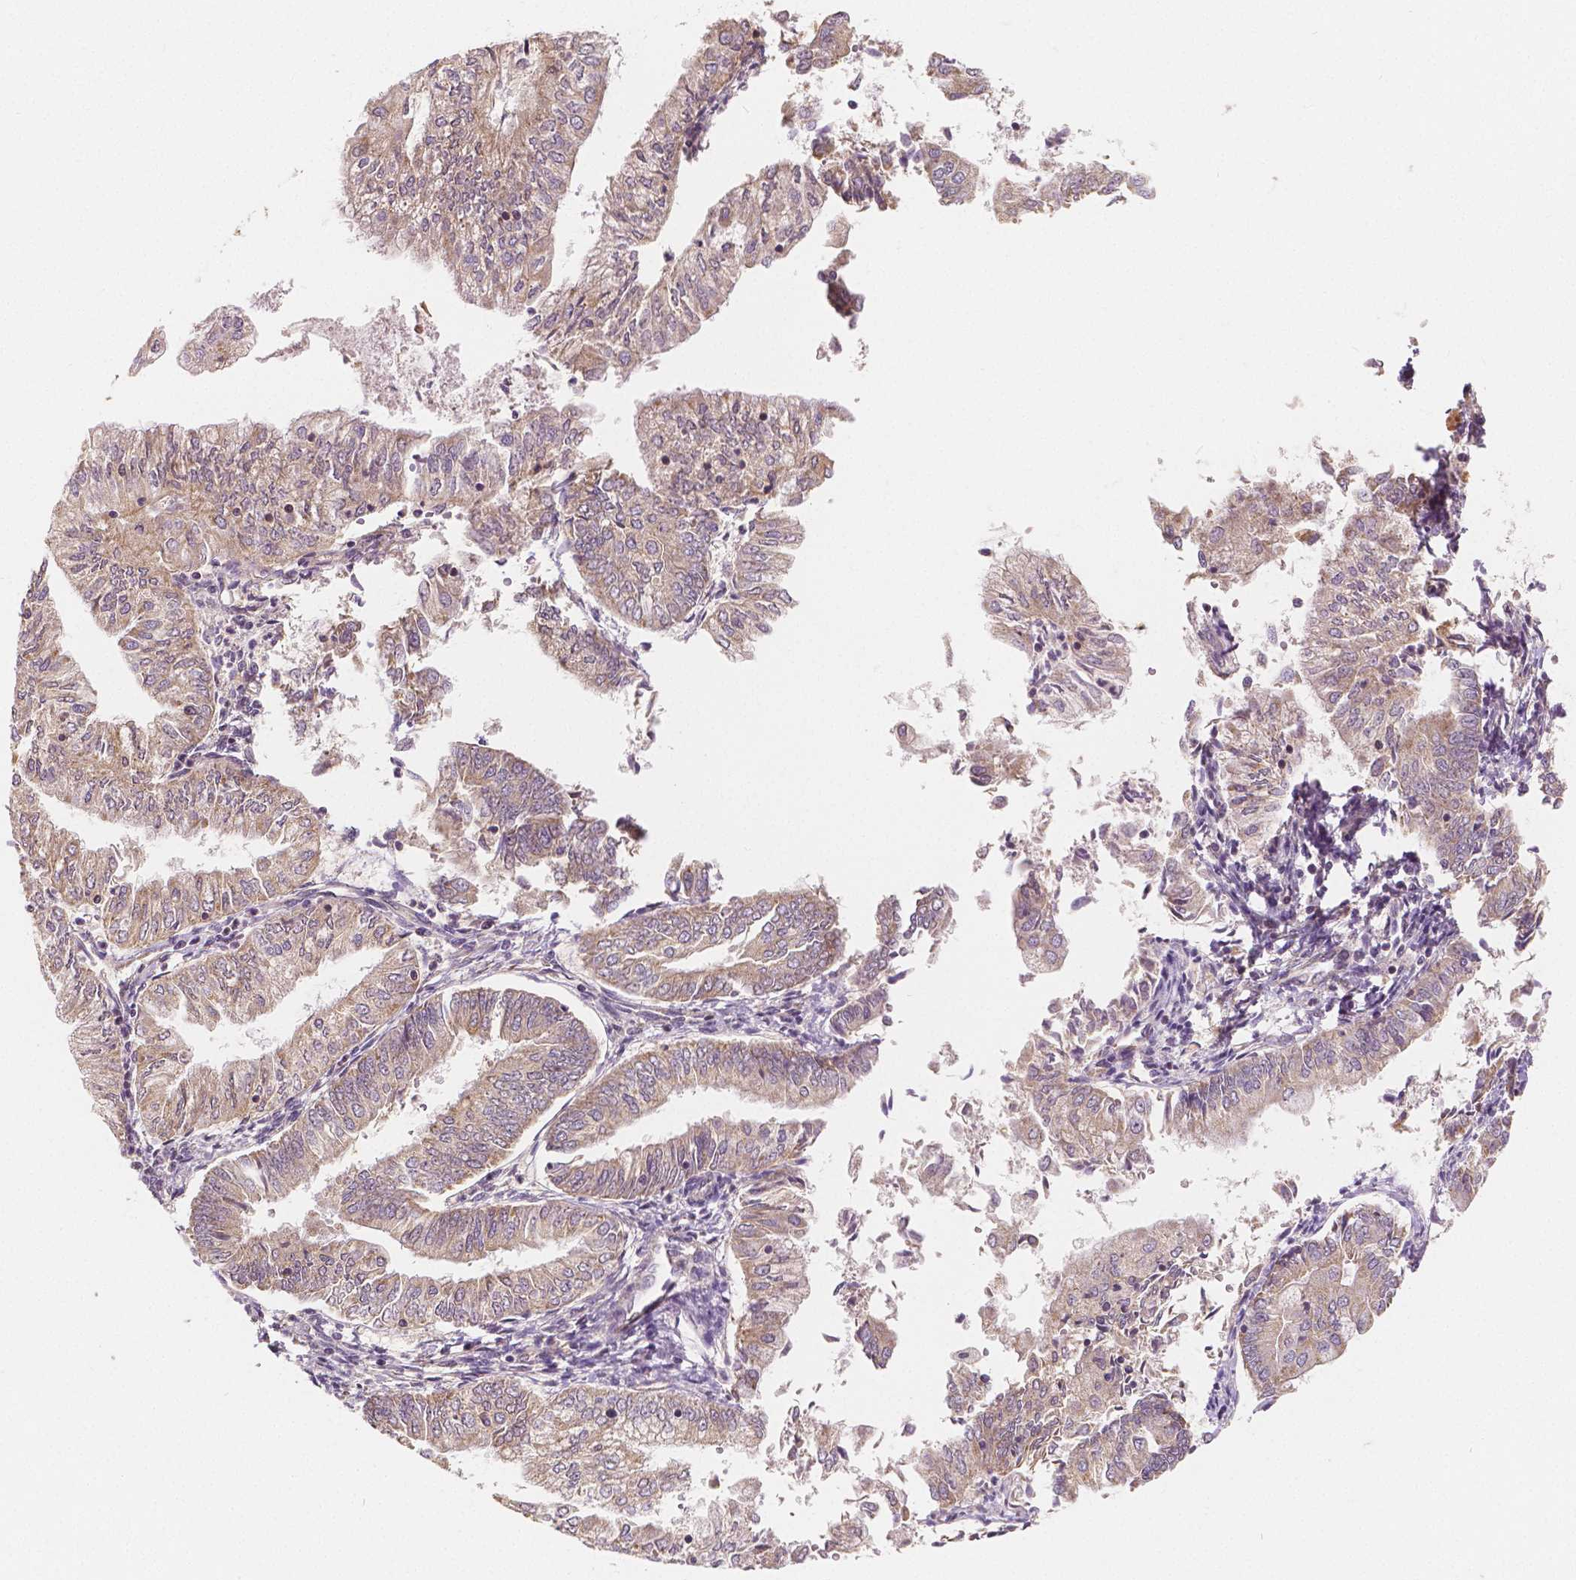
{"staining": {"intensity": "weak", "quantity": "<25%", "location": "cytoplasmic/membranous"}, "tissue": "endometrial cancer", "cell_type": "Tumor cells", "image_type": "cancer", "snomed": [{"axis": "morphology", "description": "Adenocarcinoma, NOS"}, {"axis": "topography", "description": "Endometrium"}], "caption": "Tumor cells are negative for brown protein staining in endometrial cancer (adenocarcinoma).", "gene": "SNX12", "patient": {"sex": "female", "age": 55}}